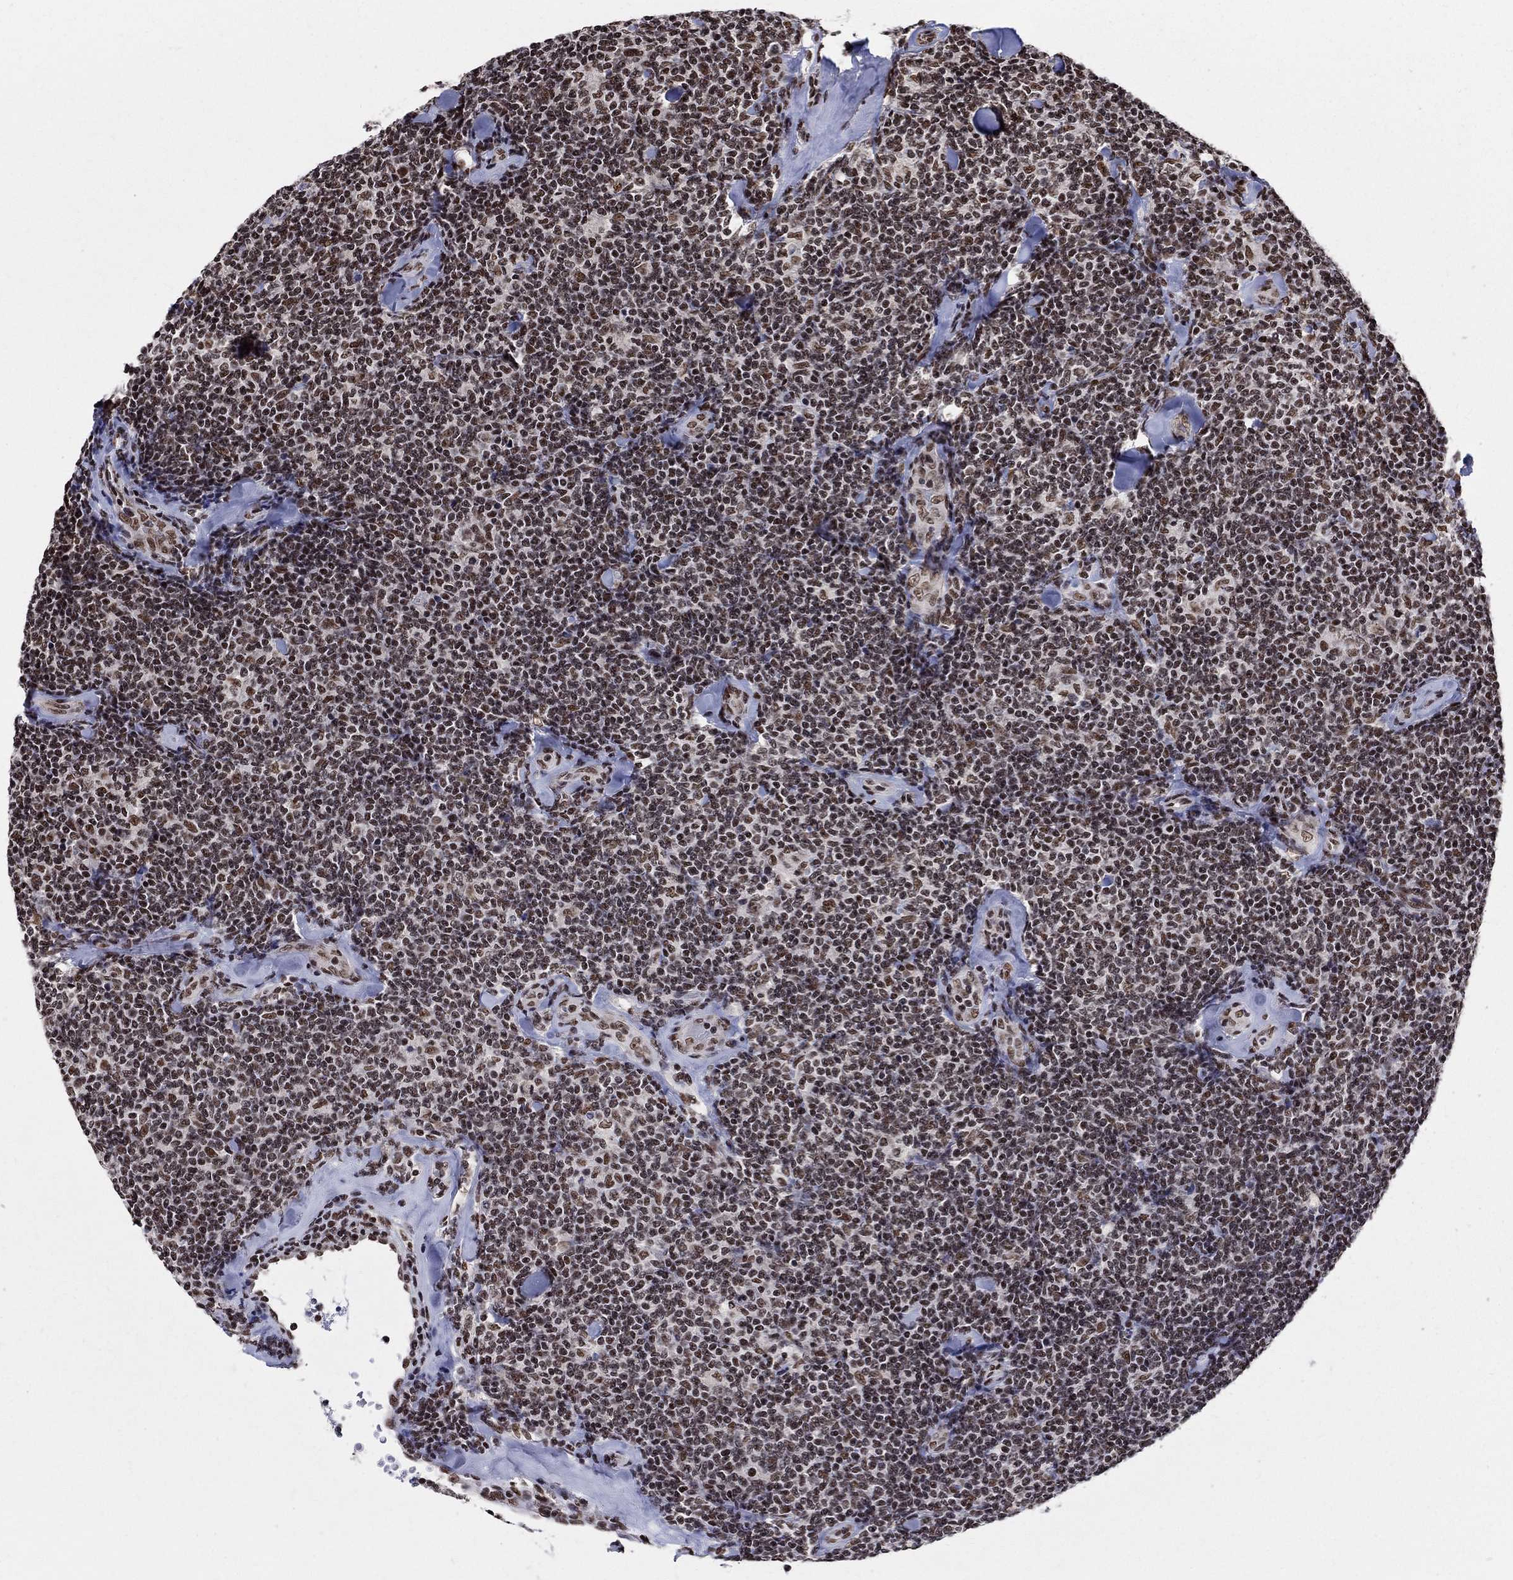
{"staining": {"intensity": "moderate", "quantity": "25%-75%", "location": "nuclear"}, "tissue": "lymphoma", "cell_type": "Tumor cells", "image_type": "cancer", "snomed": [{"axis": "morphology", "description": "Malignant lymphoma, non-Hodgkin's type, Low grade"}, {"axis": "topography", "description": "Lymph node"}], "caption": "Immunohistochemical staining of malignant lymphoma, non-Hodgkin's type (low-grade) displays medium levels of moderate nuclear protein expression in about 25%-75% of tumor cells. (Stains: DAB (3,3'-diaminobenzidine) in brown, nuclei in blue, Microscopy: brightfield microscopy at high magnification).", "gene": "FBXO16", "patient": {"sex": "female", "age": 56}}